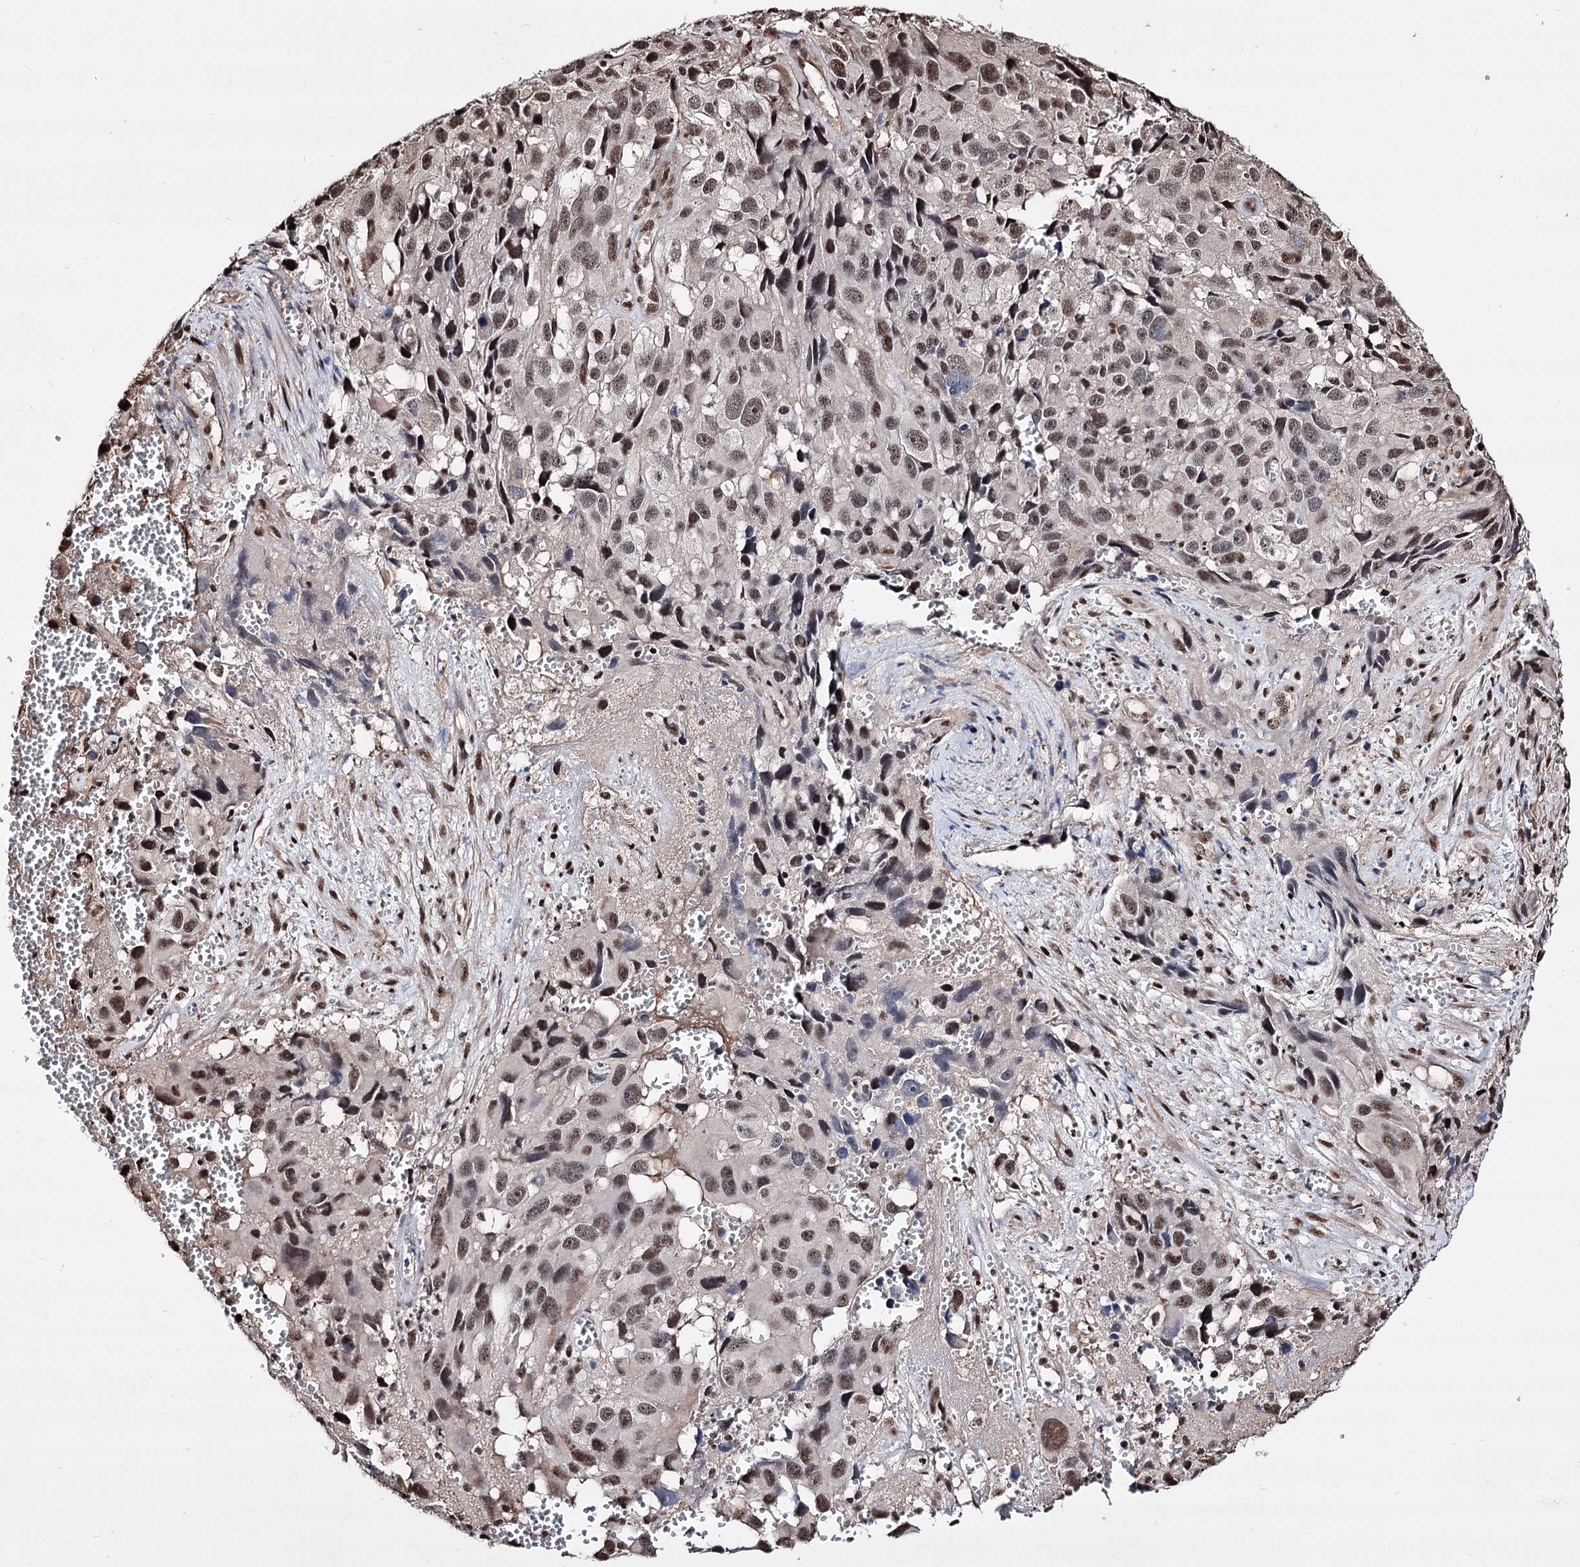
{"staining": {"intensity": "moderate", "quantity": ">75%", "location": "nuclear"}, "tissue": "melanoma", "cell_type": "Tumor cells", "image_type": "cancer", "snomed": [{"axis": "morphology", "description": "Malignant melanoma, NOS"}, {"axis": "topography", "description": "Skin"}], "caption": "This histopathology image reveals immunohistochemistry staining of melanoma, with medium moderate nuclear staining in approximately >75% of tumor cells.", "gene": "CHMP7", "patient": {"sex": "male", "age": 84}}